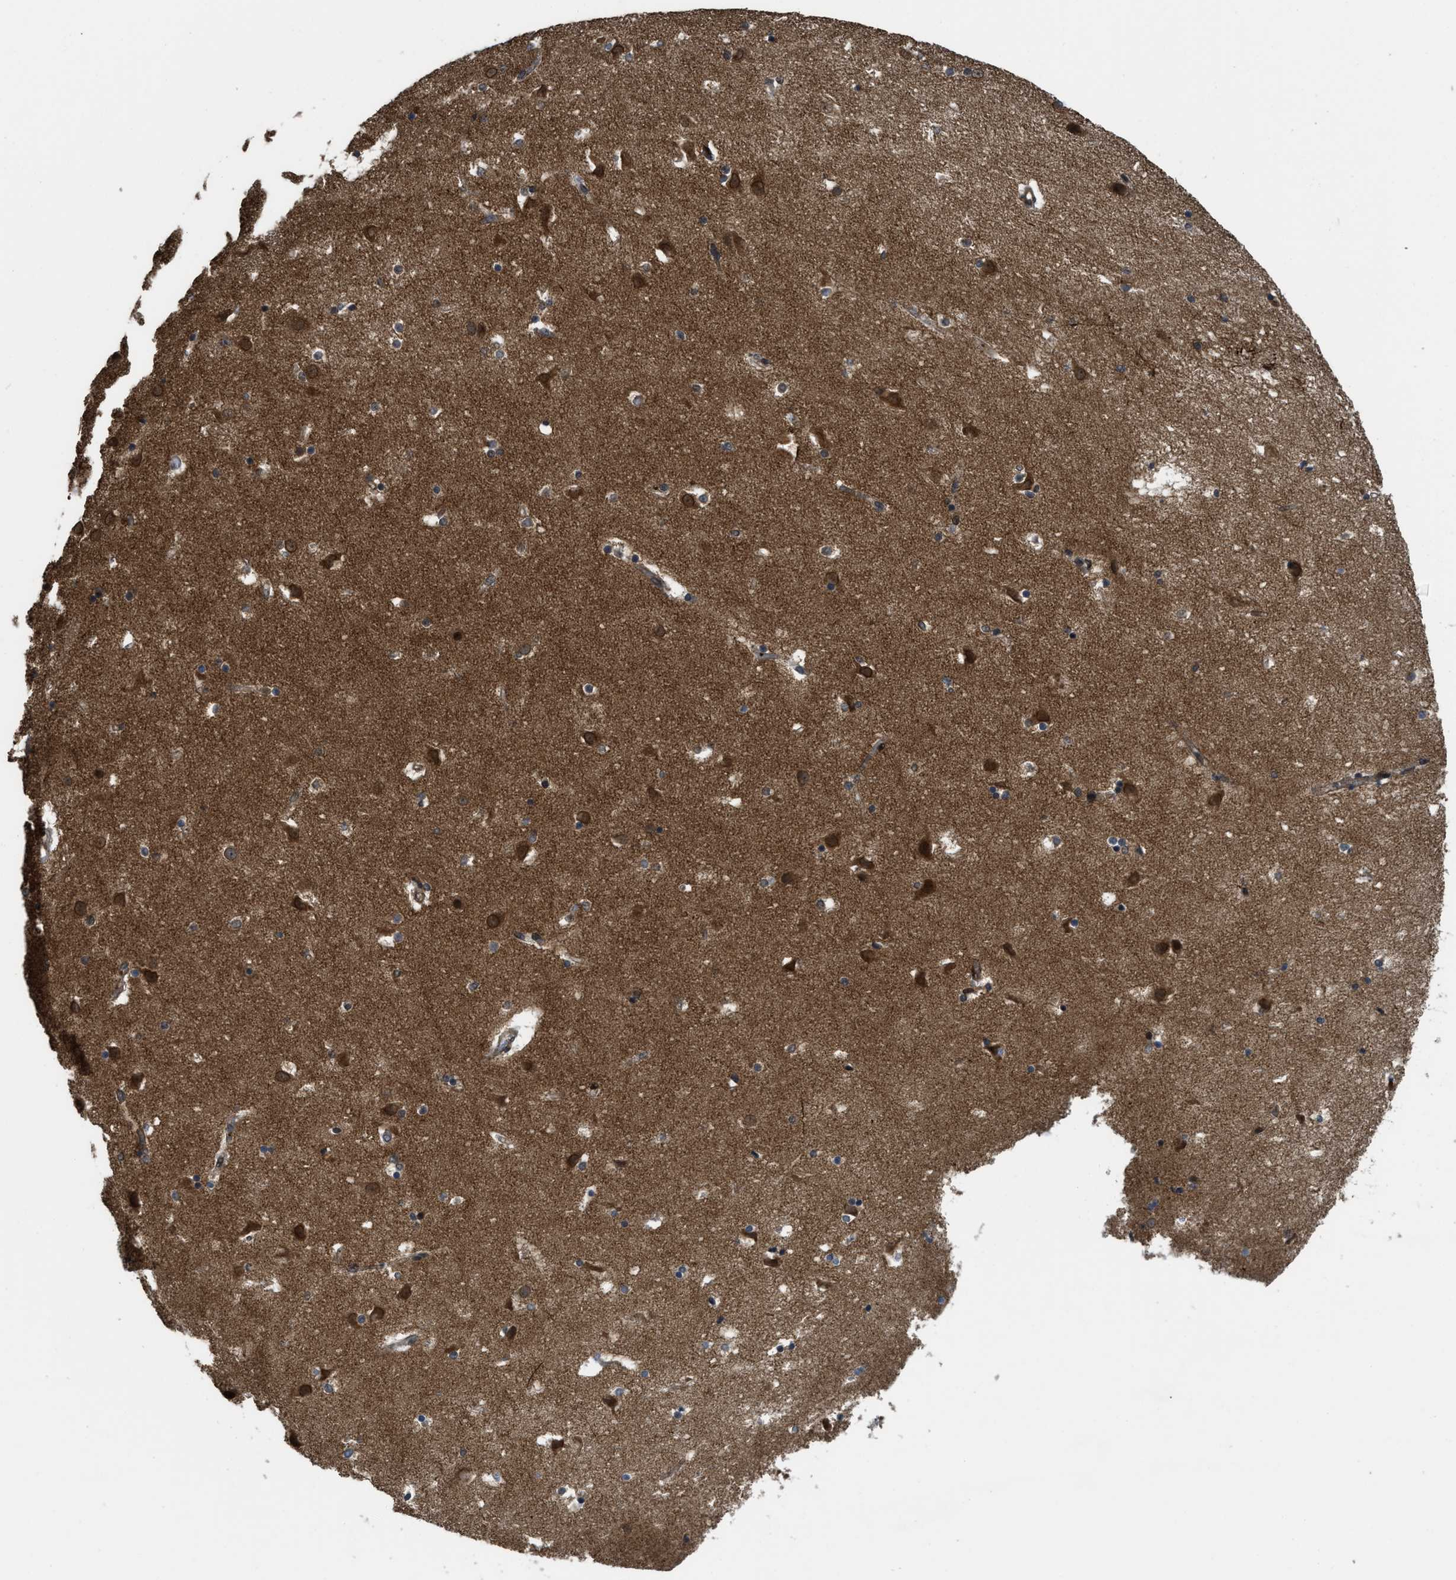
{"staining": {"intensity": "moderate", "quantity": ">75%", "location": "cytoplasmic/membranous"}, "tissue": "caudate", "cell_type": "Glial cells", "image_type": "normal", "snomed": [{"axis": "morphology", "description": "Normal tissue, NOS"}, {"axis": "topography", "description": "Lateral ventricle wall"}], "caption": "IHC (DAB (3,3'-diaminobenzidine)) staining of unremarkable caudate shows moderate cytoplasmic/membranous protein expression in approximately >75% of glial cells.", "gene": "DNAJC28", "patient": {"sex": "male", "age": 45}}